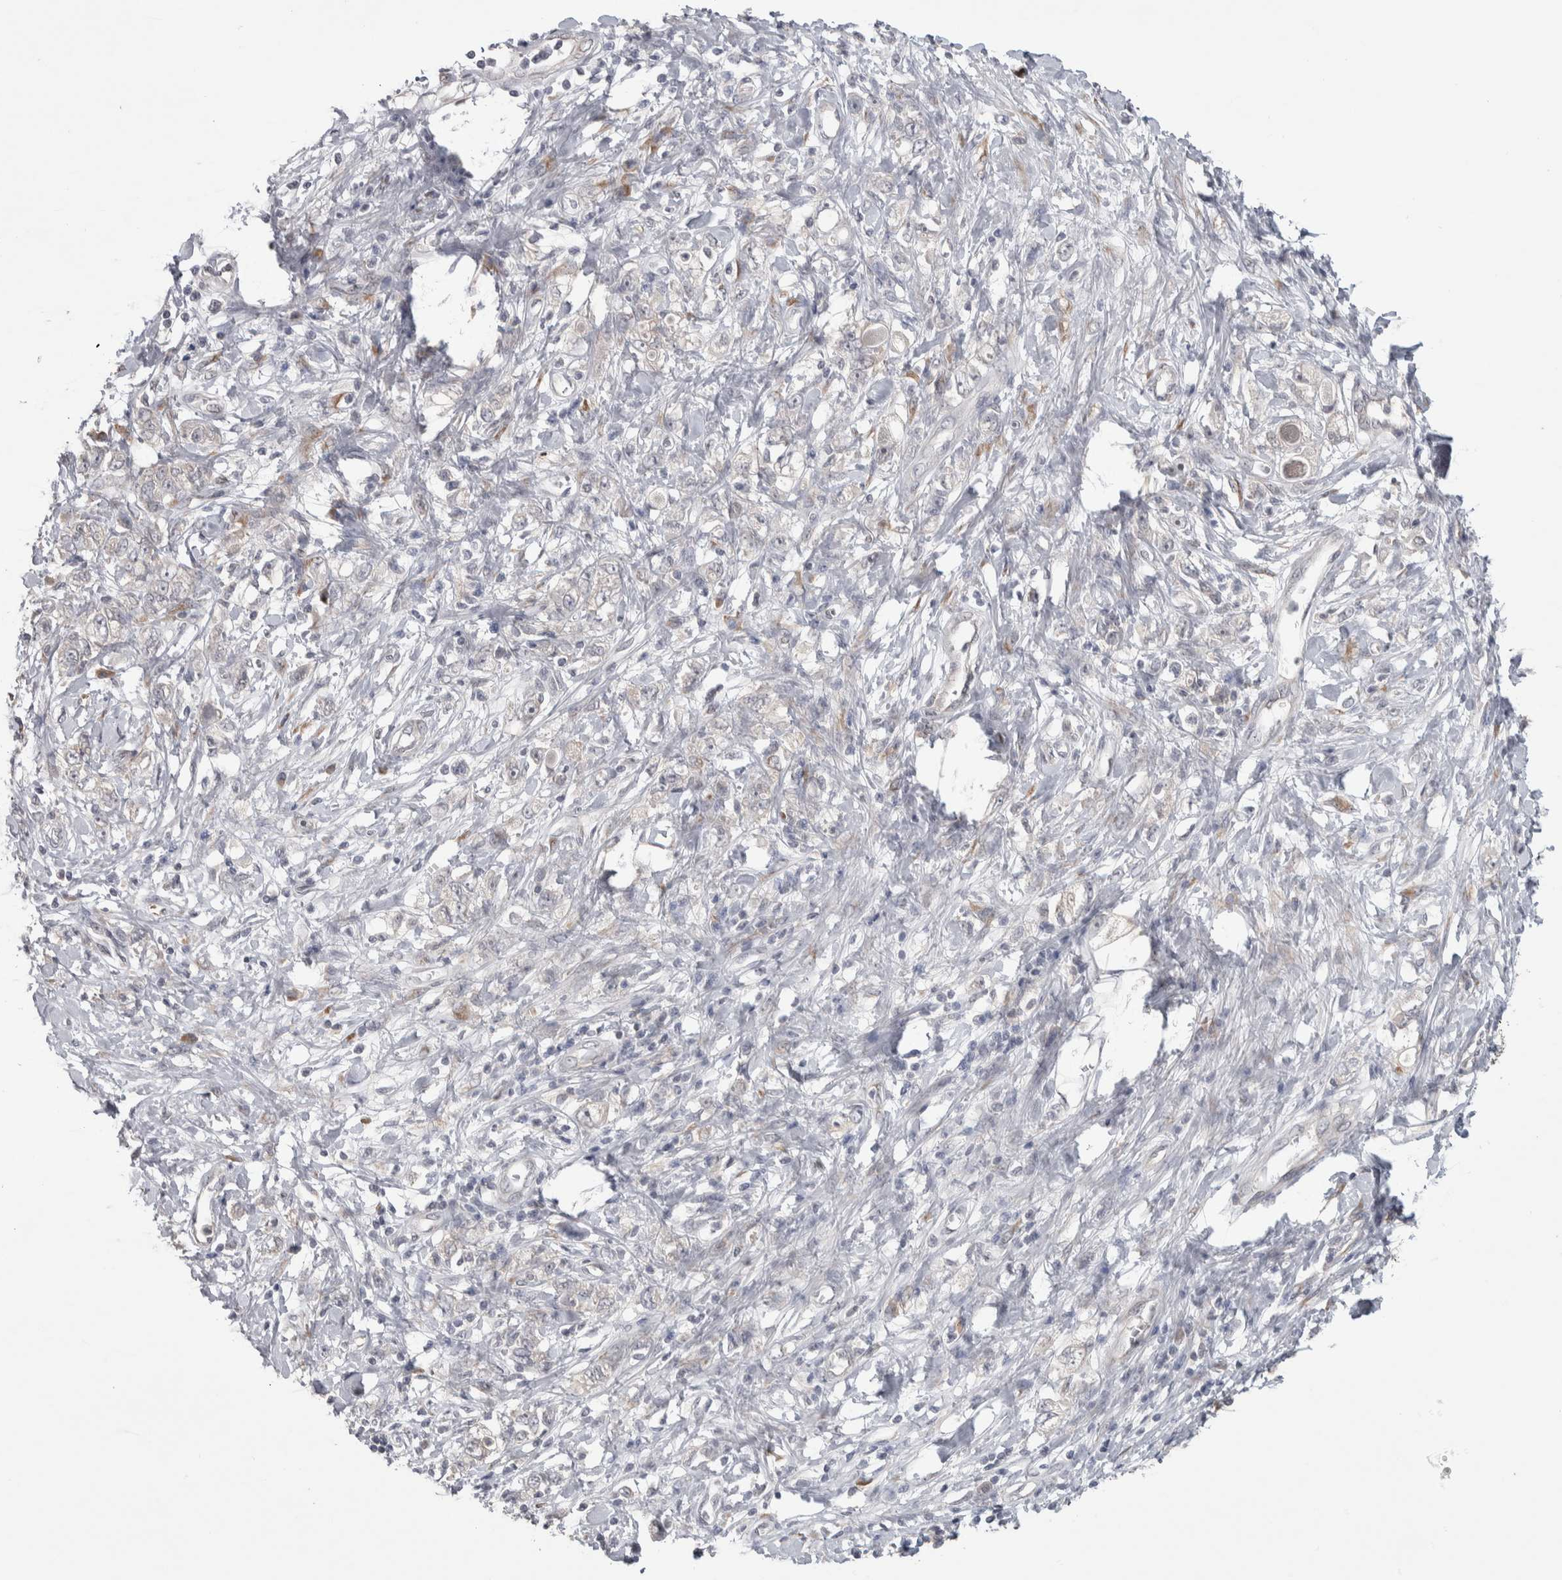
{"staining": {"intensity": "negative", "quantity": "none", "location": "none"}, "tissue": "stomach cancer", "cell_type": "Tumor cells", "image_type": "cancer", "snomed": [{"axis": "morphology", "description": "Adenocarcinoma, NOS"}, {"axis": "topography", "description": "Stomach"}], "caption": "This image is of stomach adenocarcinoma stained with immunohistochemistry (IHC) to label a protein in brown with the nuclei are counter-stained blue. There is no expression in tumor cells. The staining was performed using DAB (3,3'-diaminobenzidine) to visualize the protein expression in brown, while the nuclei were stained in blue with hematoxylin (Magnification: 20x).", "gene": "CUL2", "patient": {"sex": "female", "age": 76}}